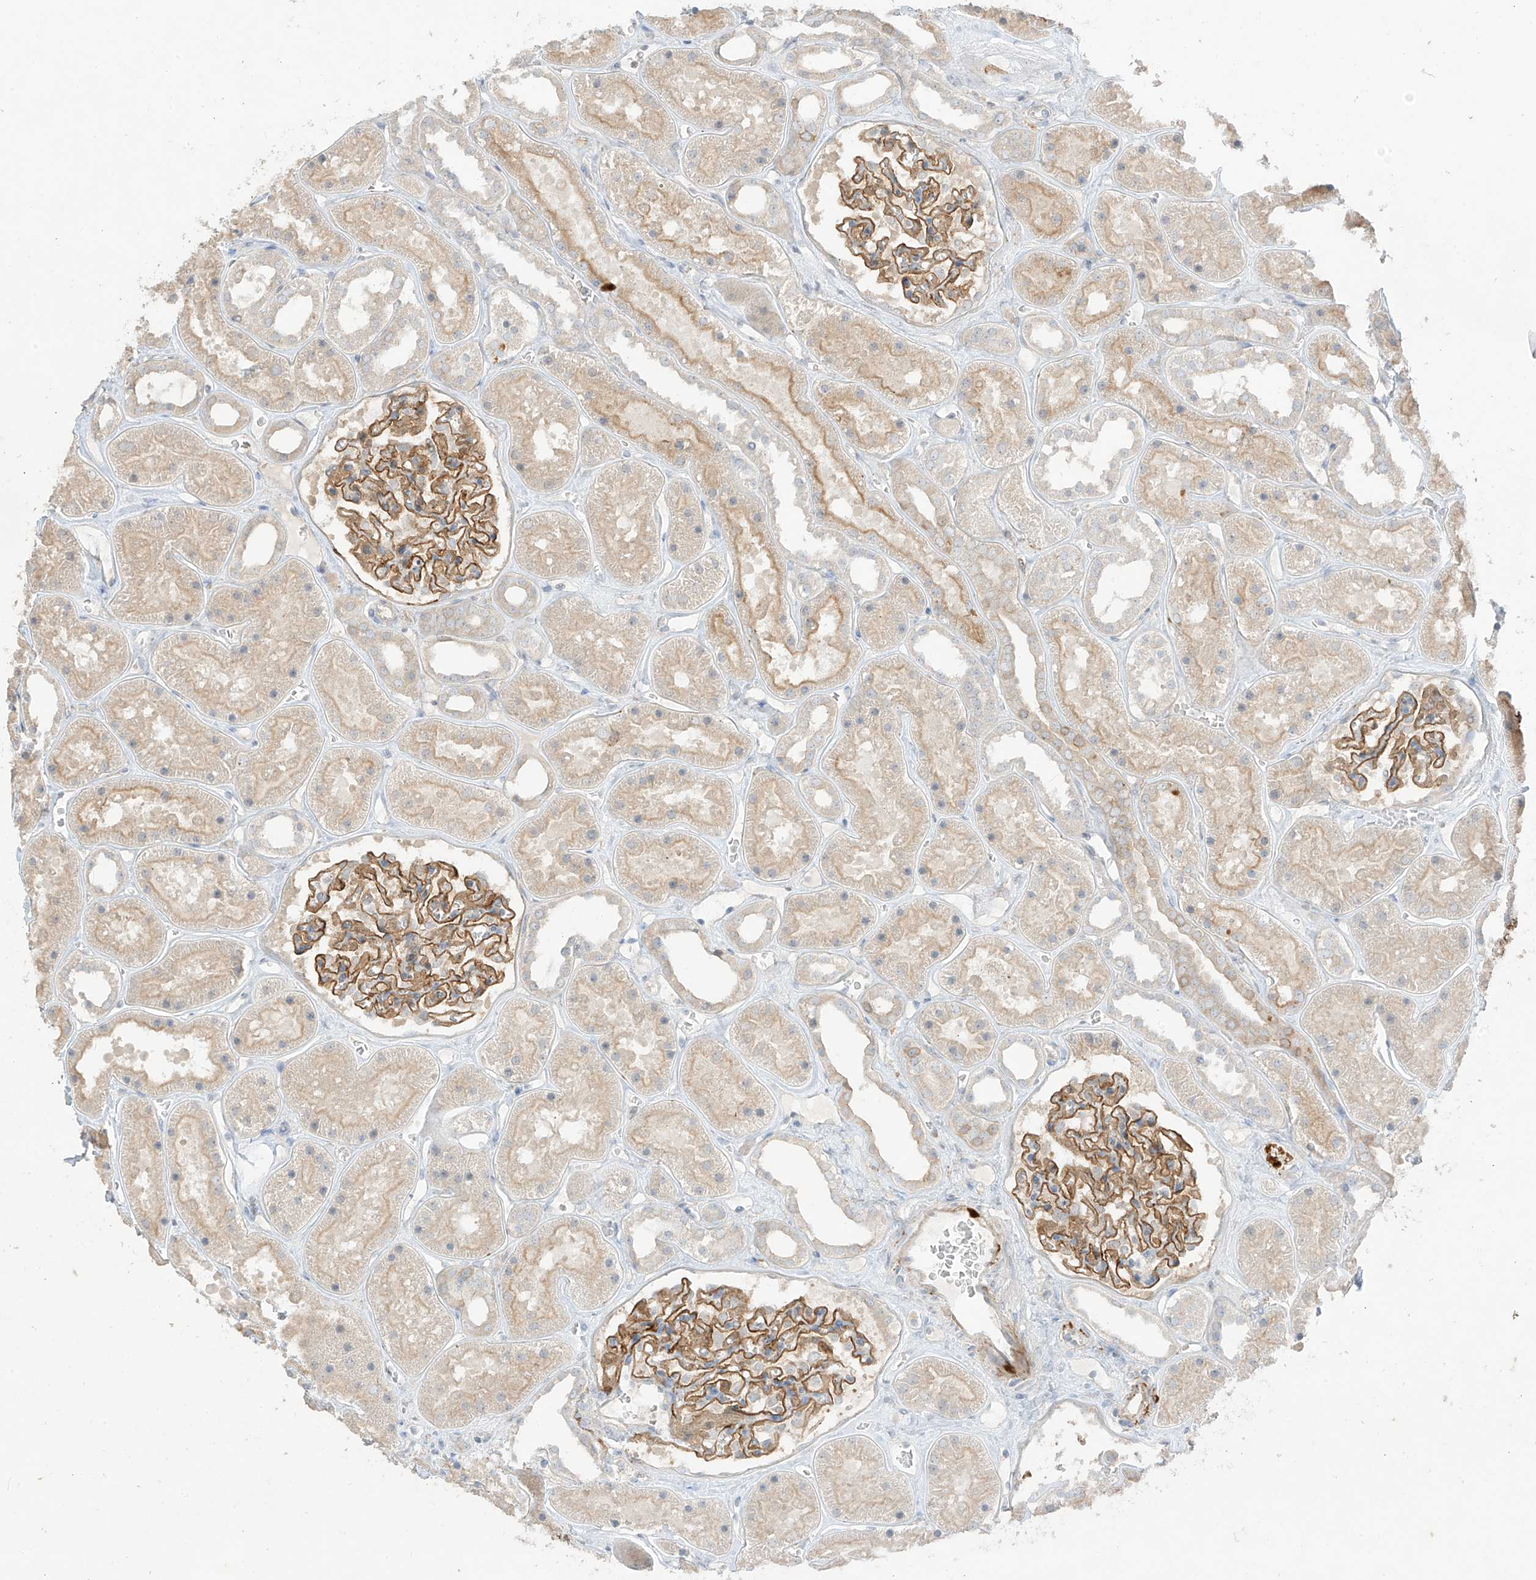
{"staining": {"intensity": "moderate", "quantity": ">75%", "location": "cytoplasmic/membranous"}, "tissue": "kidney", "cell_type": "Cells in glomeruli", "image_type": "normal", "snomed": [{"axis": "morphology", "description": "Normal tissue, NOS"}, {"axis": "topography", "description": "Kidney"}], "caption": "Protein staining of normal kidney reveals moderate cytoplasmic/membranous positivity in approximately >75% of cells in glomeruli. Using DAB (brown) and hematoxylin (blue) stains, captured at high magnification using brightfield microscopy.", "gene": "ANGEL2", "patient": {"sex": "female", "age": 41}}